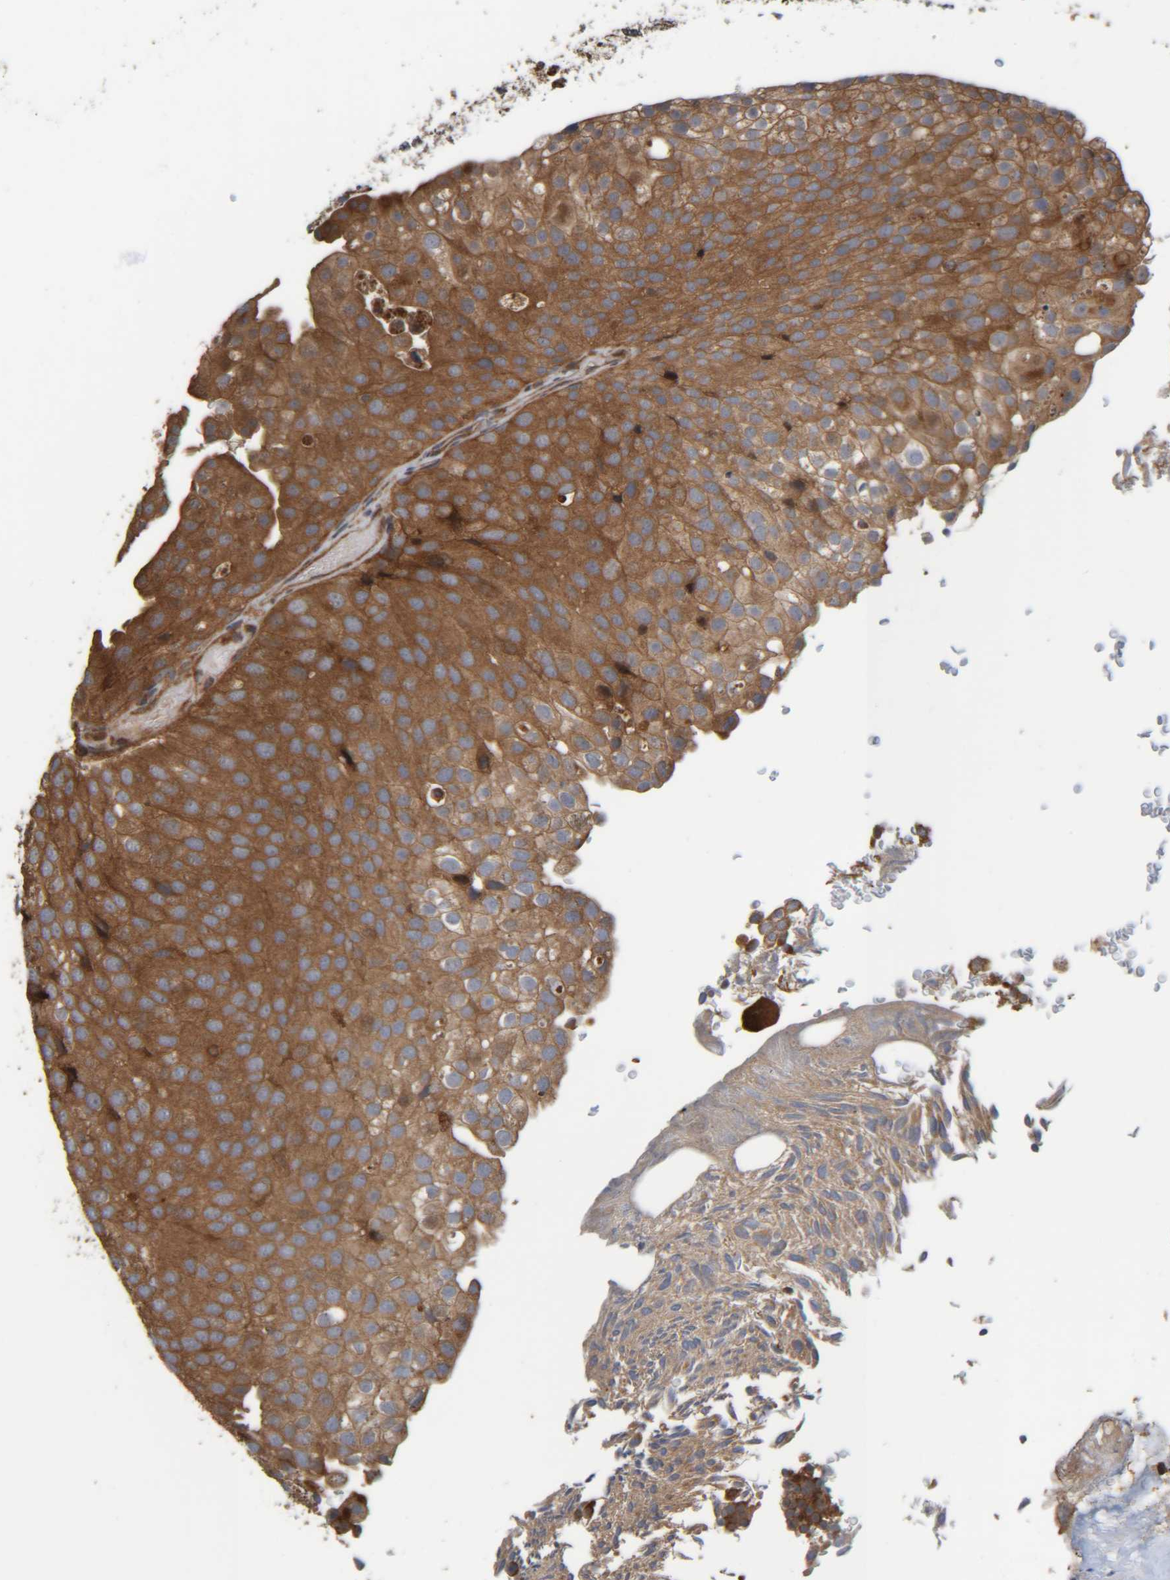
{"staining": {"intensity": "strong", "quantity": ">75%", "location": "cytoplasmic/membranous"}, "tissue": "urothelial cancer", "cell_type": "Tumor cells", "image_type": "cancer", "snomed": [{"axis": "morphology", "description": "Urothelial carcinoma, Low grade"}, {"axis": "topography", "description": "Urinary bladder"}], "caption": "Brown immunohistochemical staining in human urothelial cancer demonstrates strong cytoplasmic/membranous positivity in approximately >75% of tumor cells.", "gene": "CCDC57", "patient": {"sex": "male", "age": 78}}